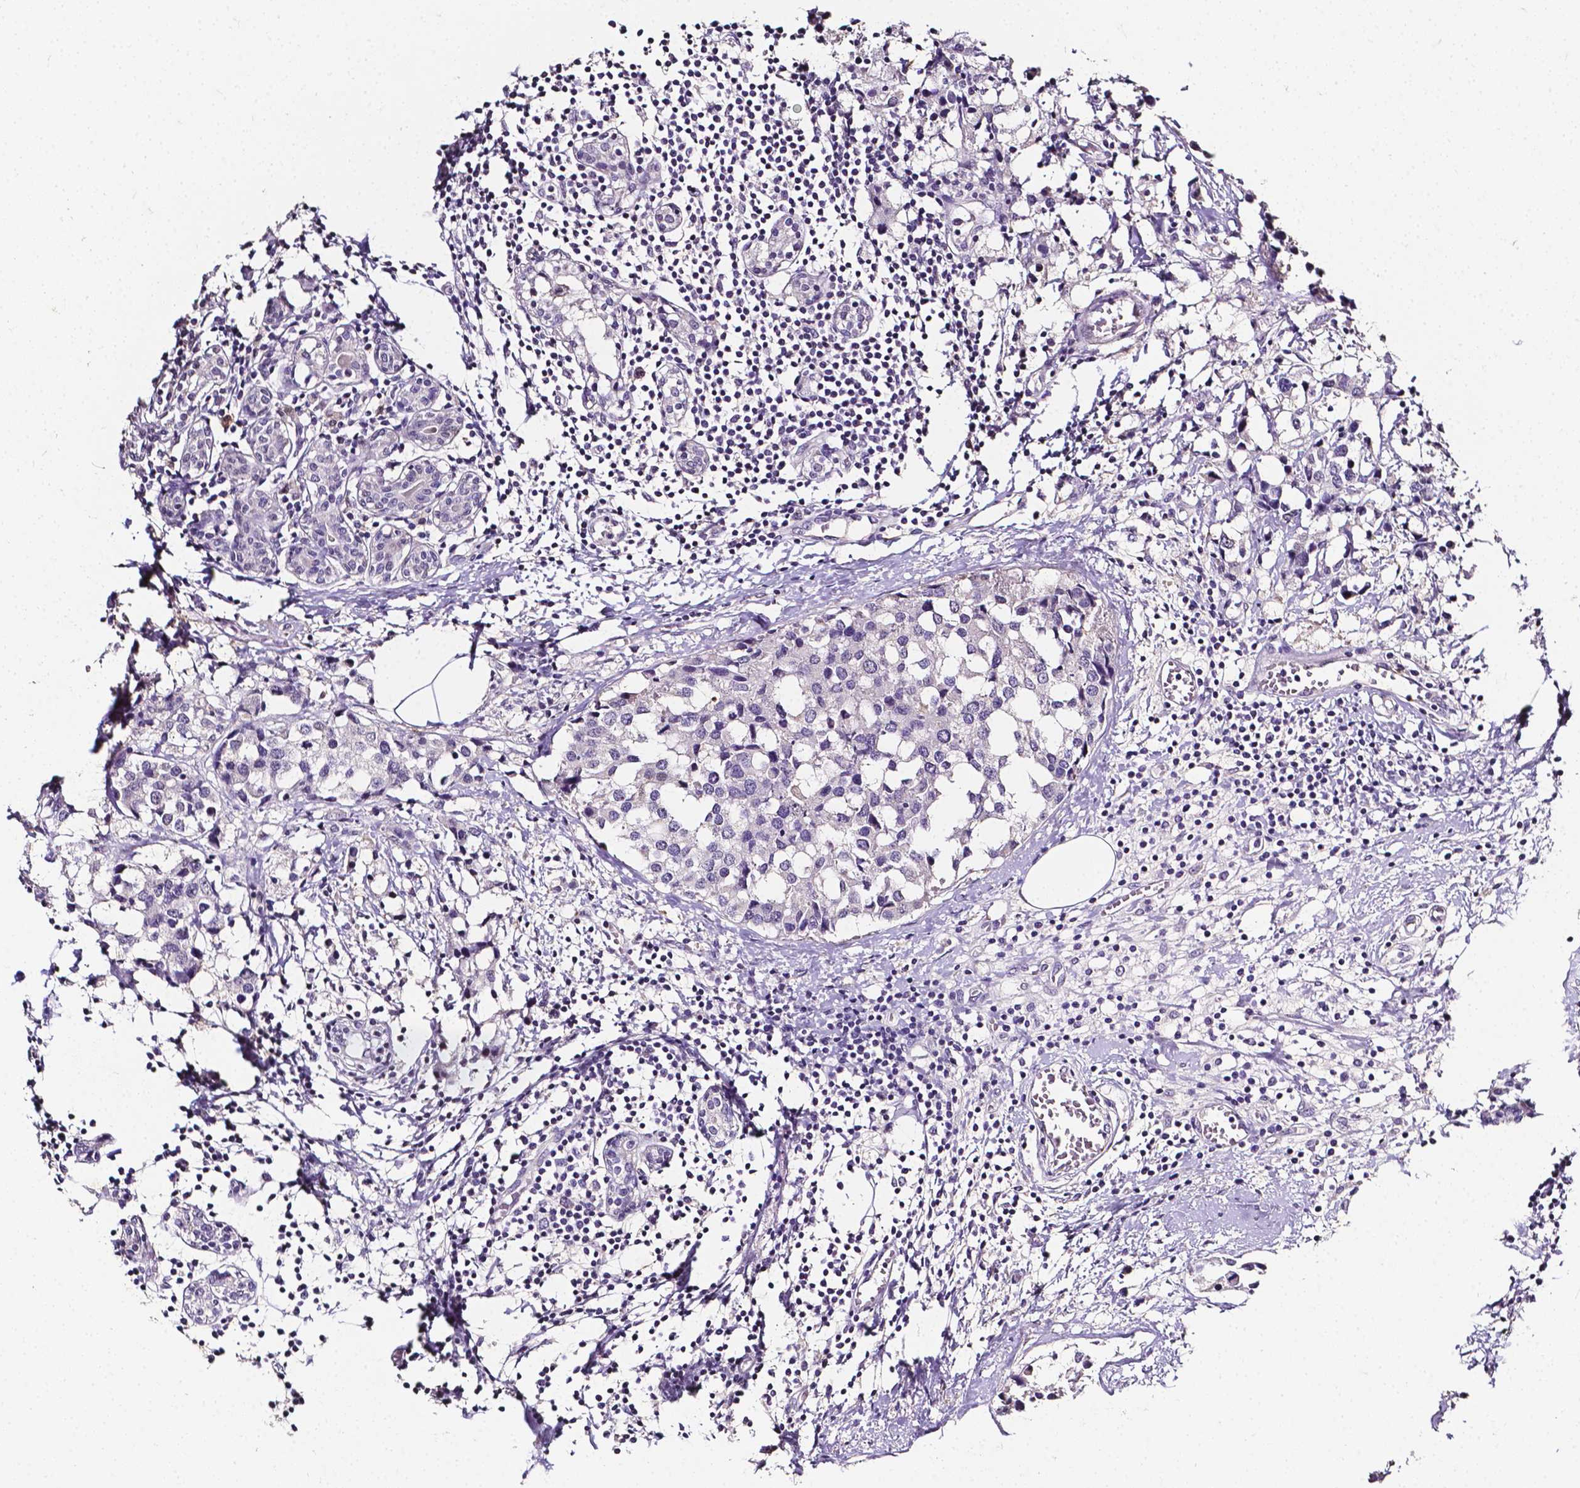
{"staining": {"intensity": "negative", "quantity": "none", "location": "none"}, "tissue": "breast cancer", "cell_type": "Tumor cells", "image_type": "cancer", "snomed": [{"axis": "morphology", "description": "Lobular carcinoma"}, {"axis": "topography", "description": "Breast"}], "caption": "This is an IHC histopathology image of human breast lobular carcinoma. There is no positivity in tumor cells.", "gene": "PSAT1", "patient": {"sex": "female", "age": 59}}